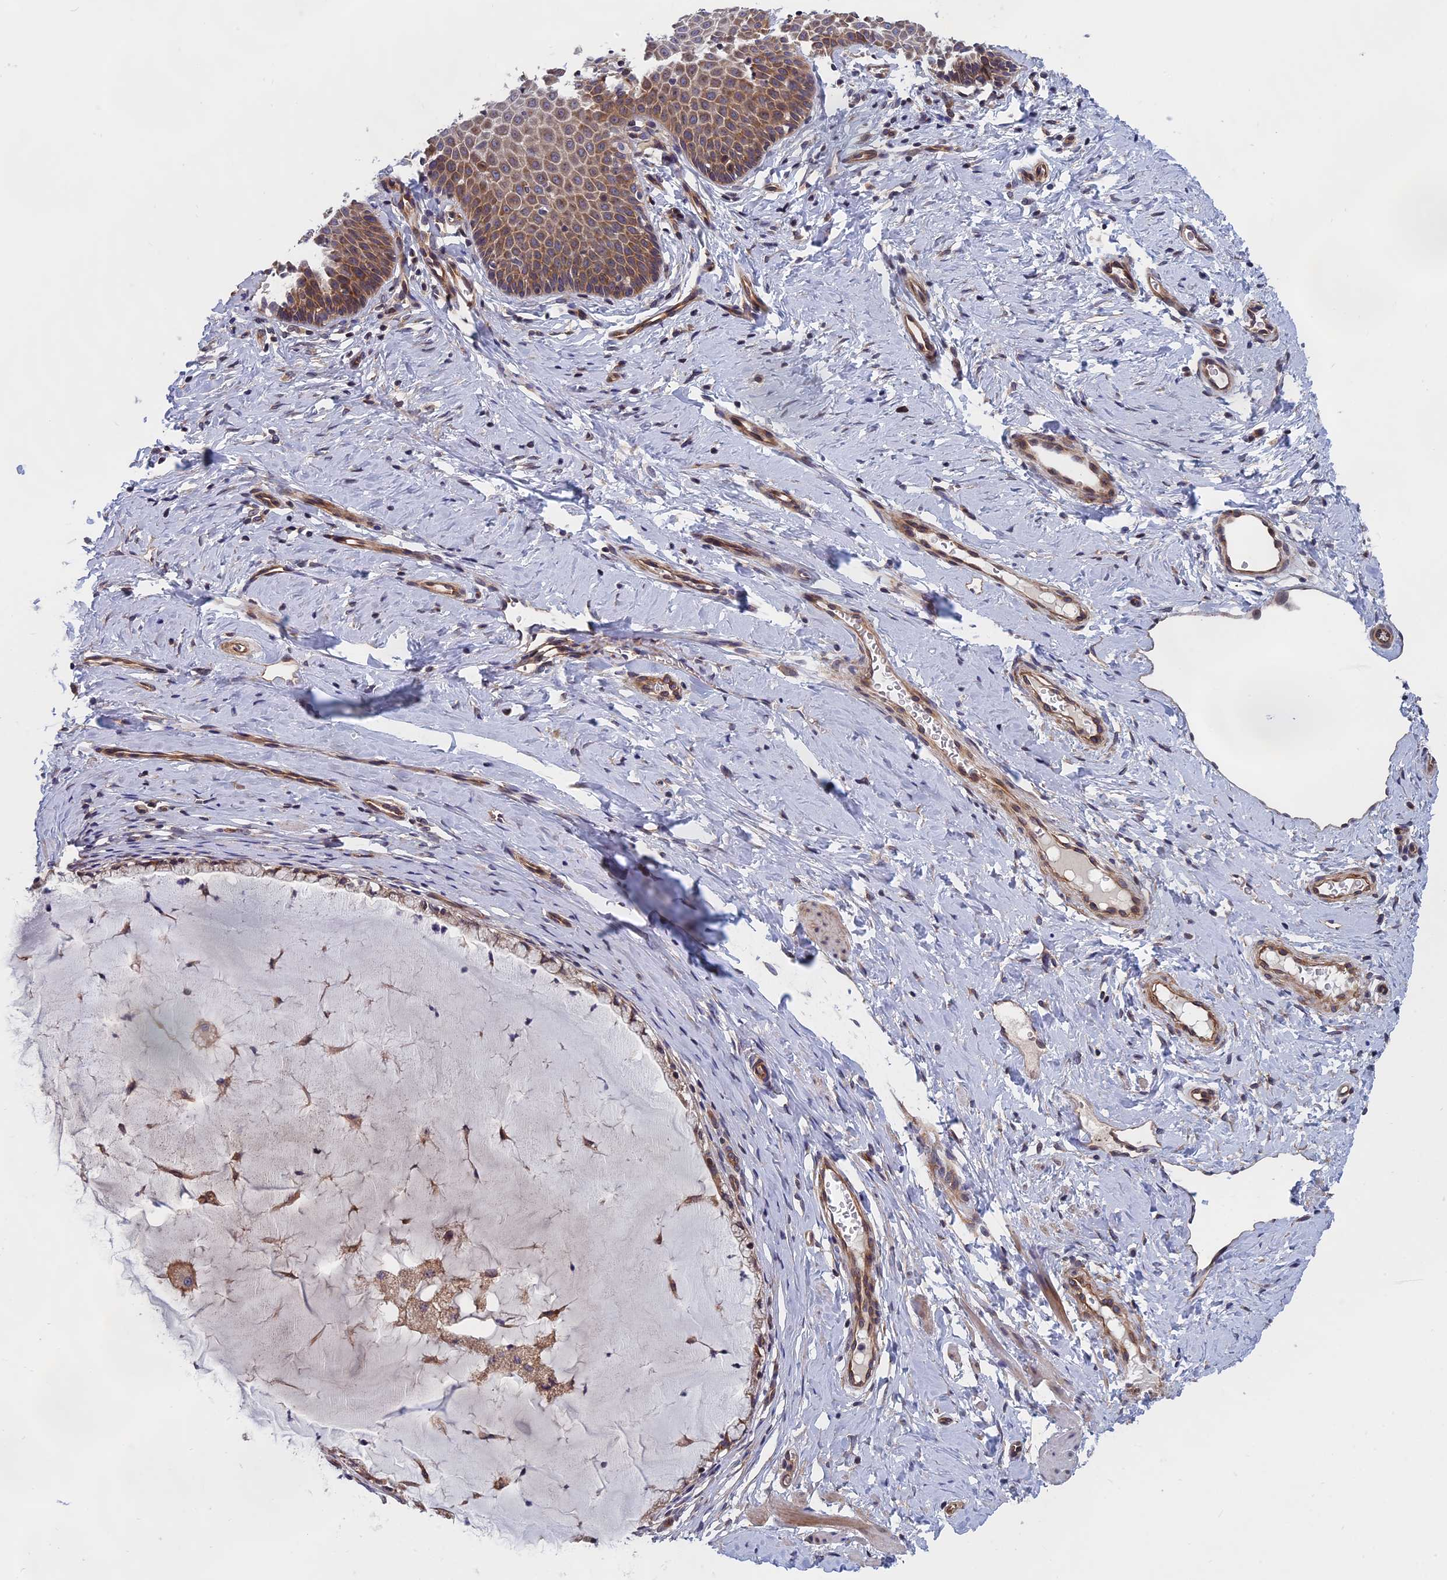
{"staining": {"intensity": "moderate", "quantity": "25%-75%", "location": "cytoplasmic/membranous"}, "tissue": "cervix", "cell_type": "Glandular cells", "image_type": "normal", "snomed": [{"axis": "morphology", "description": "Normal tissue, NOS"}, {"axis": "topography", "description": "Cervix"}], "caption": "A medium amount of moderate cytoplasmic/membranous expression is seen in approximately 25%-75% of glandular cells in benign cervix.", "gene": "NAA10", "patient": {"sex": "female", "age": 36}}